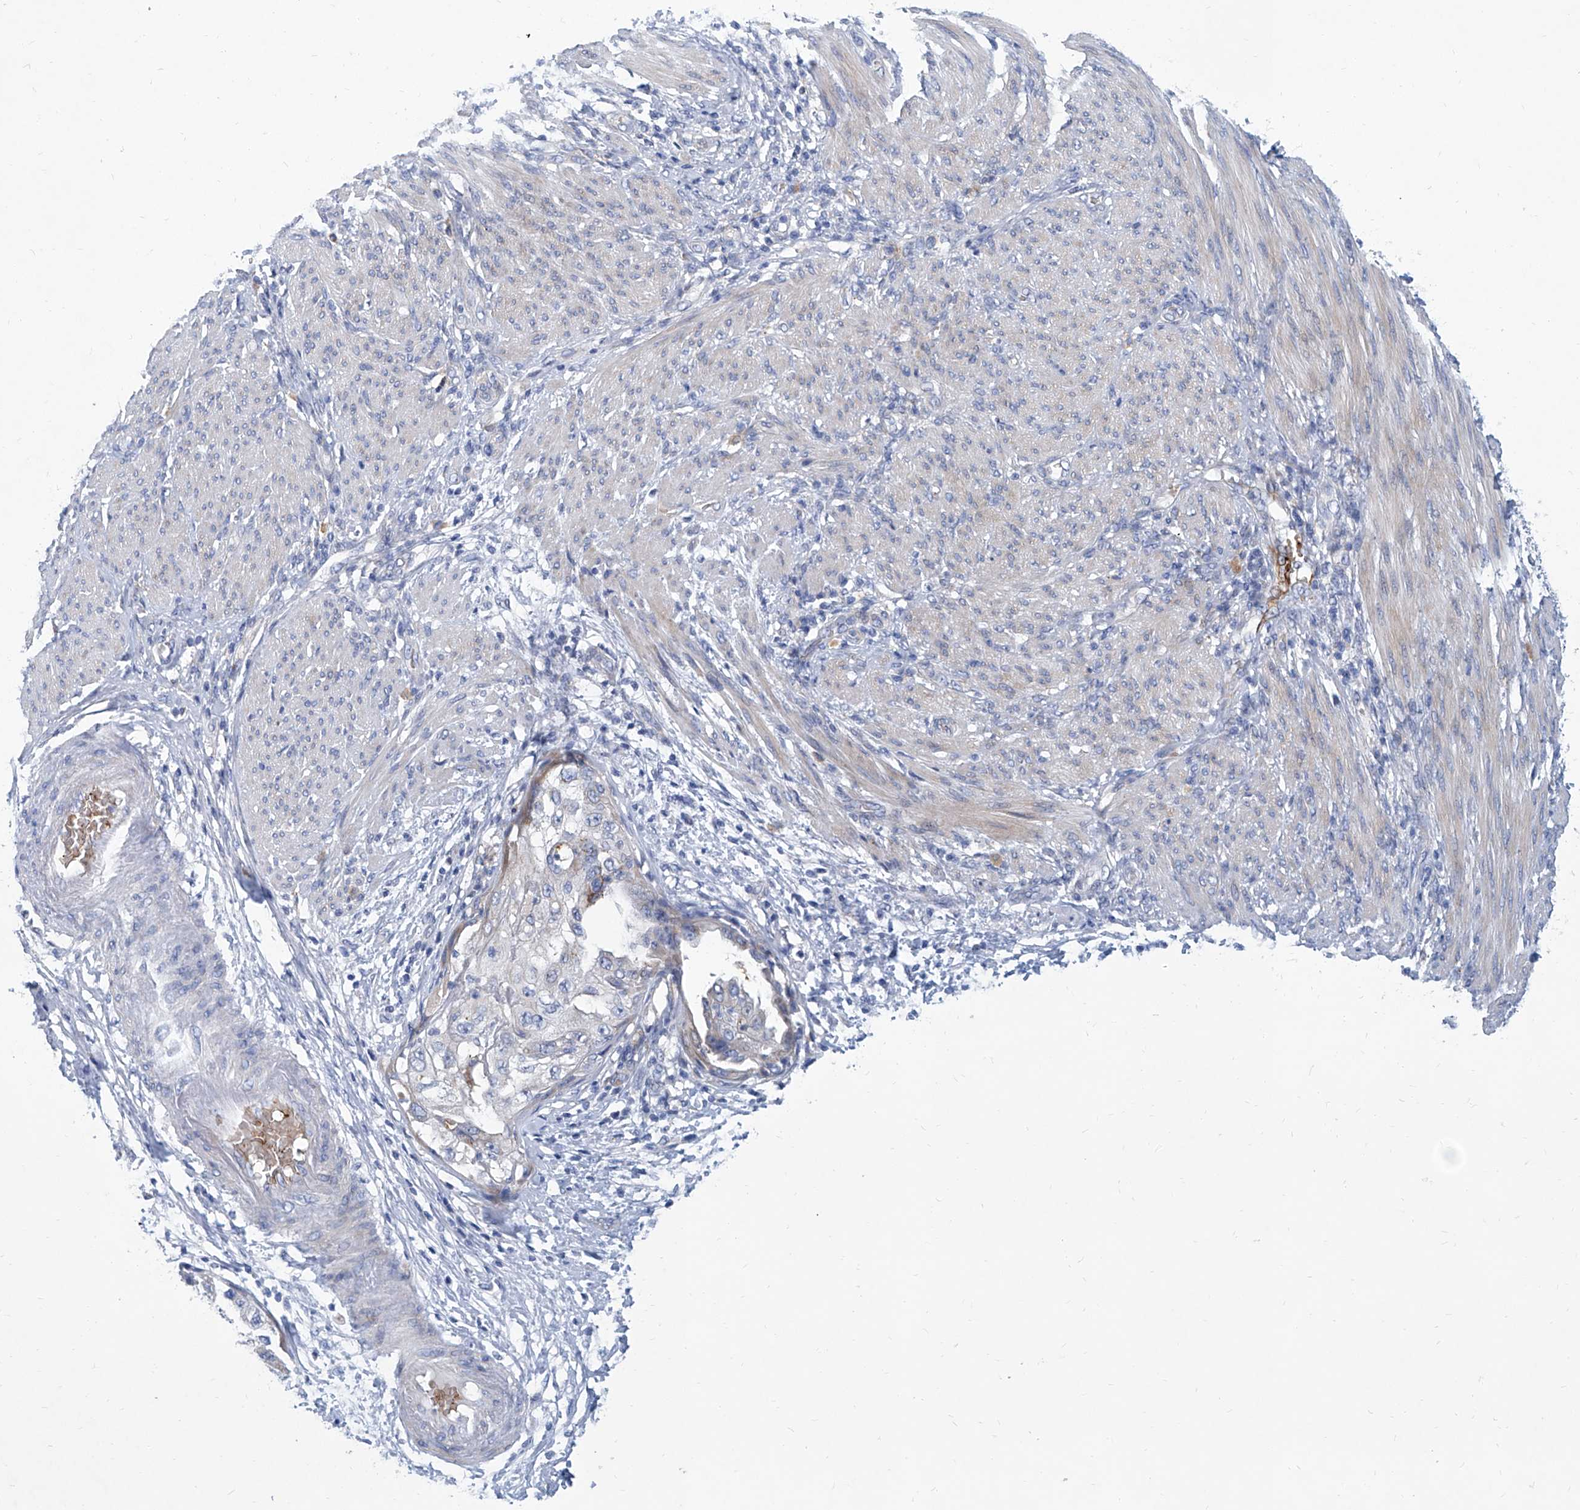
{"staining": {"intensity": "negative", "quantity": "none", "location": "none"}, "tissue": "endometrial cancer", "cell_type": "Tumor cells", "image_type": "cancer", "snomed": [{"axis": "morphology", "description": "Adenocarcinoma, NOS"}, {"axis": "topography", "description": "Endometrium"}], "caption": "Micrograph shows no protein positivity in tumor cells of endometrial adenocarcinoma tissue.", "gene": "FPR2", "patient": {"sex": "female", "age": 85}}